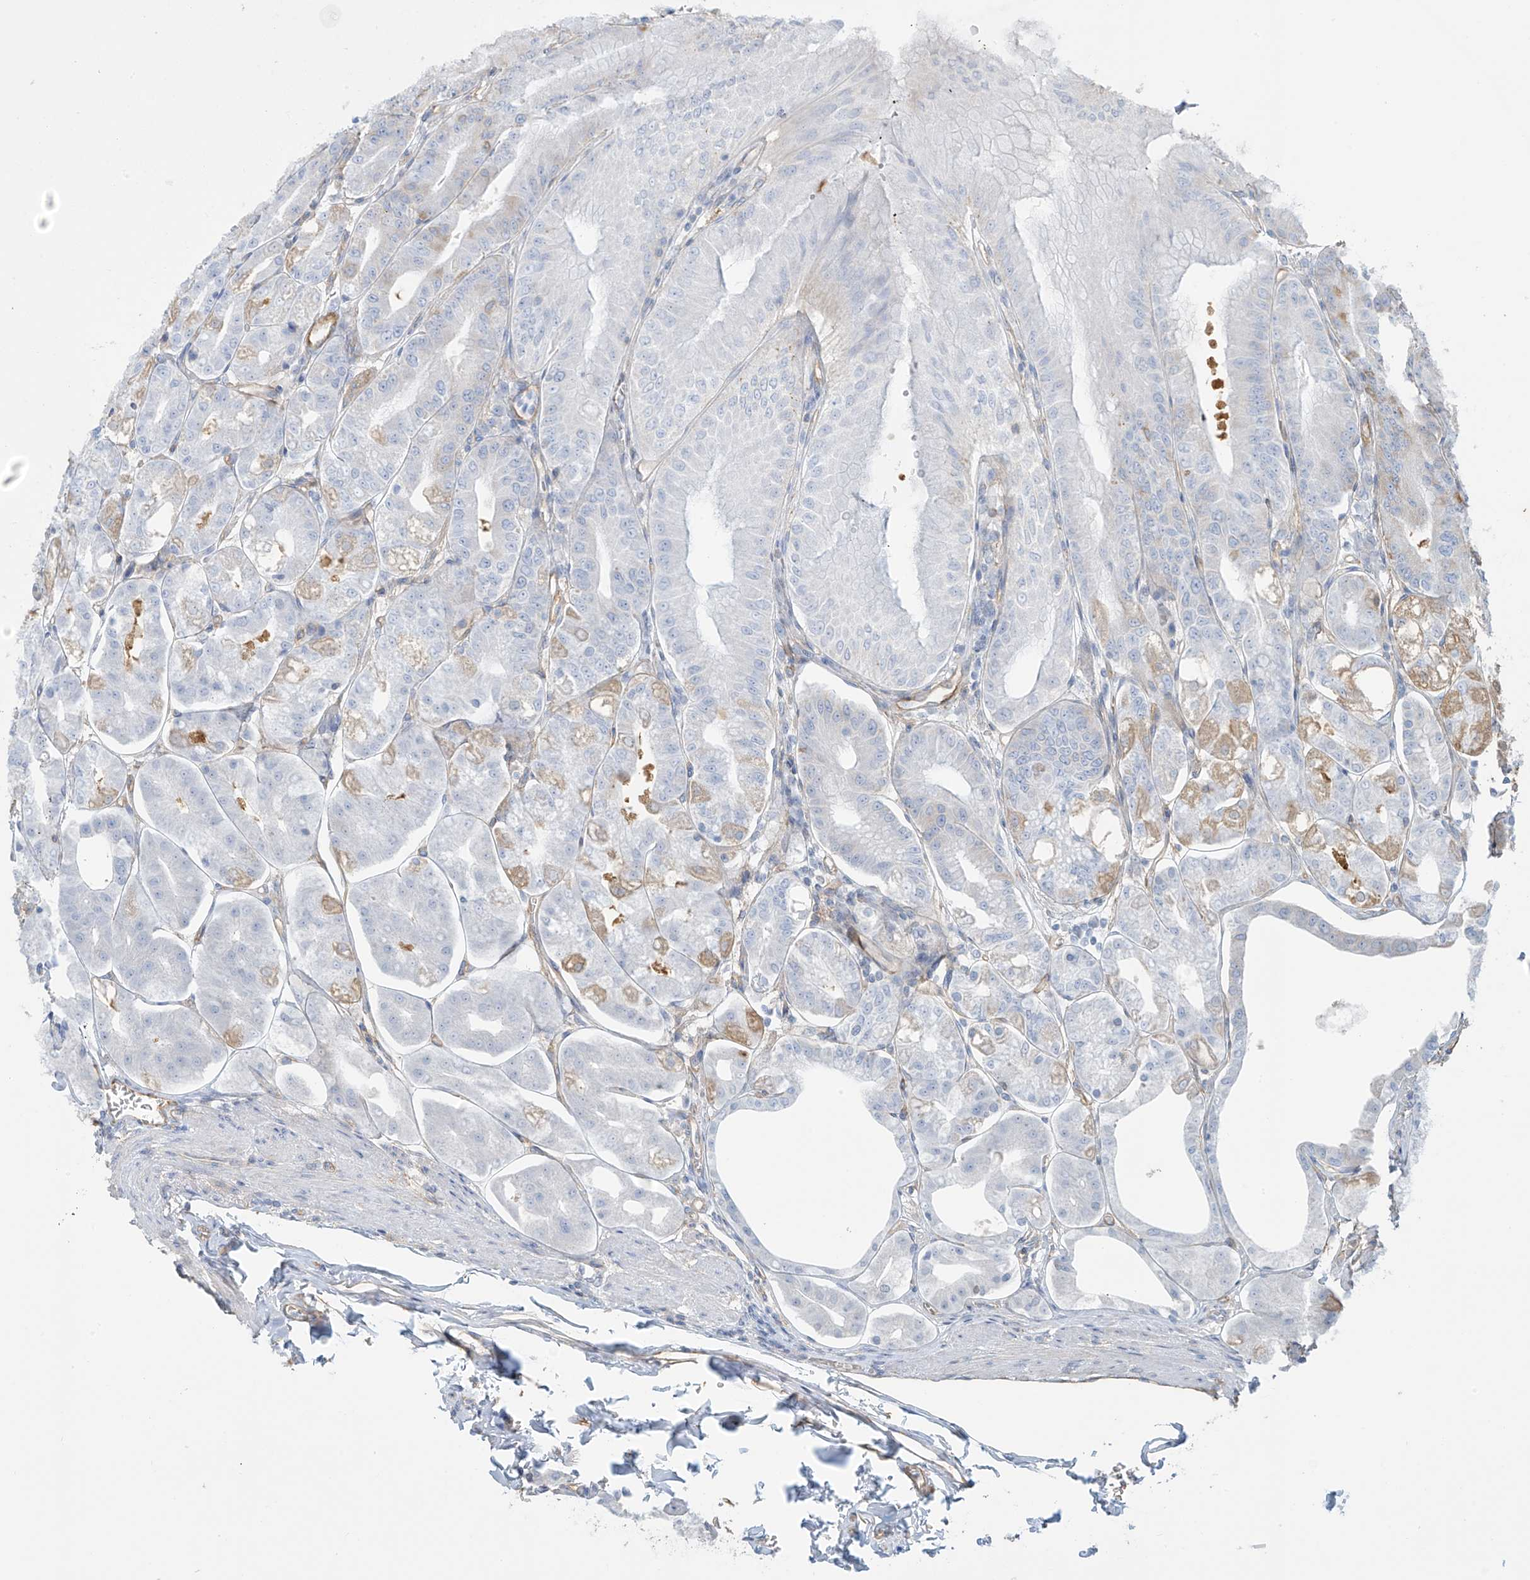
{"staining": {"intensity": "moderate", "quantity": "<25%", "location": "cytoplasmic/membranous"}, "tissue": "stomach", "cell_type": "Glandular cells", "image_type": "normal", "snomed": [{"axis": "morphology", "description": "Normal tissue, NOS"}, {"axis": "topography", "description": "Stomach, lower"}], "caption": "Glandular cells exhibit moderate cytoplasmic/membranous expression in approximately <25% of cells in benign stomach. Nuclei are stained in blue.", "gene": "ZNF846", "patient": {"sex": "male", "age": 71}}